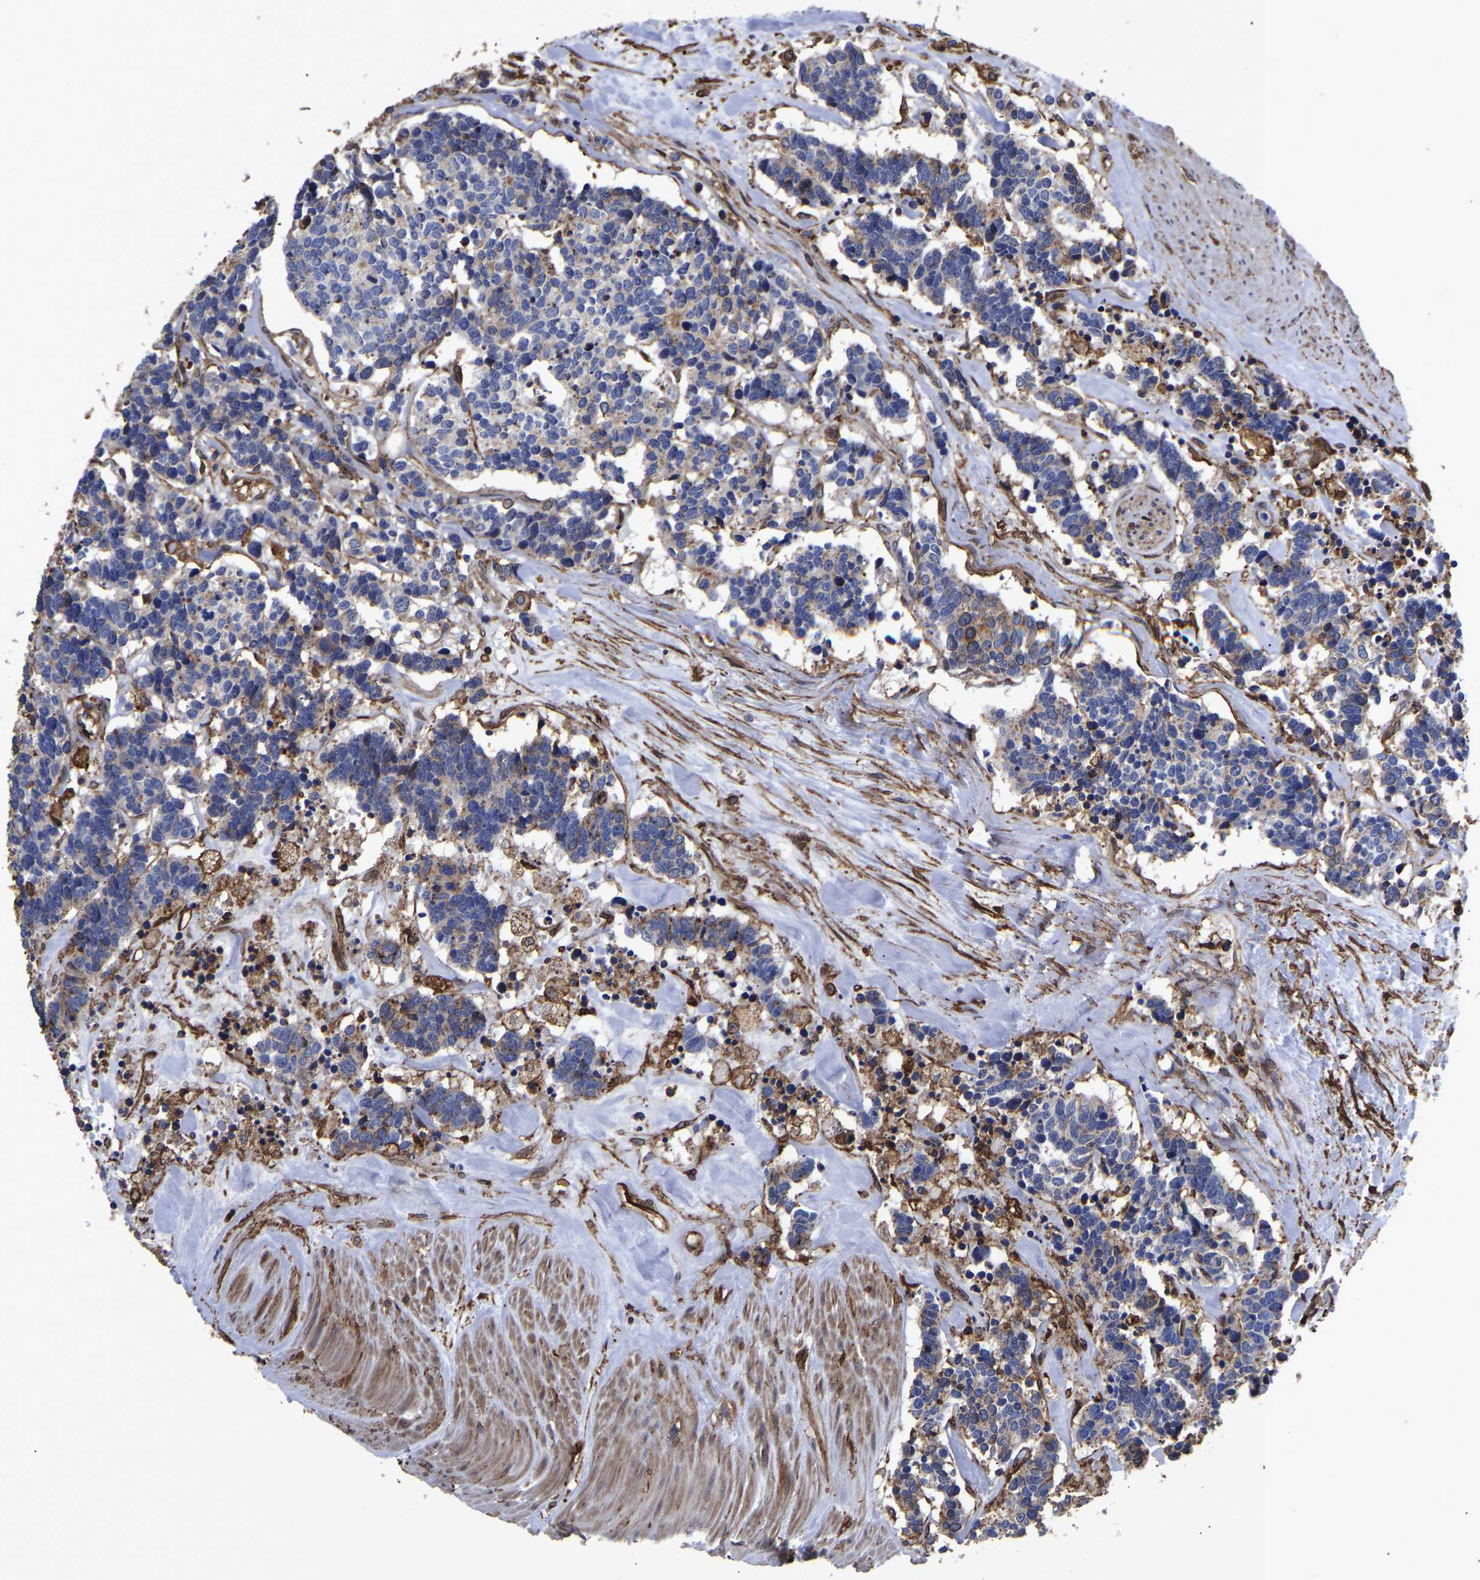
{"staining": {"intensity": "weak", "quantity": "<25%", "location": "cytoplasmic/membranous"}, "tissue": "carcinoid", "cell_type": "Tumor cells", "image_type": "cancer", "snomed": [{"axis": "morphology", "description": "Carcinoma, NOS"}, {"axis": "morphology", "description": "Carcinoid, malignant, NOS"}, {"axis": "topography", "description": "Urinary bladder"}], "caption": "Human carcinoid stained for a protein using immunohistochemistry (IHC) reveals no positivity in tumor cells.", "gene": "LIF", "patient": {"sex": "male", "age": 57}}